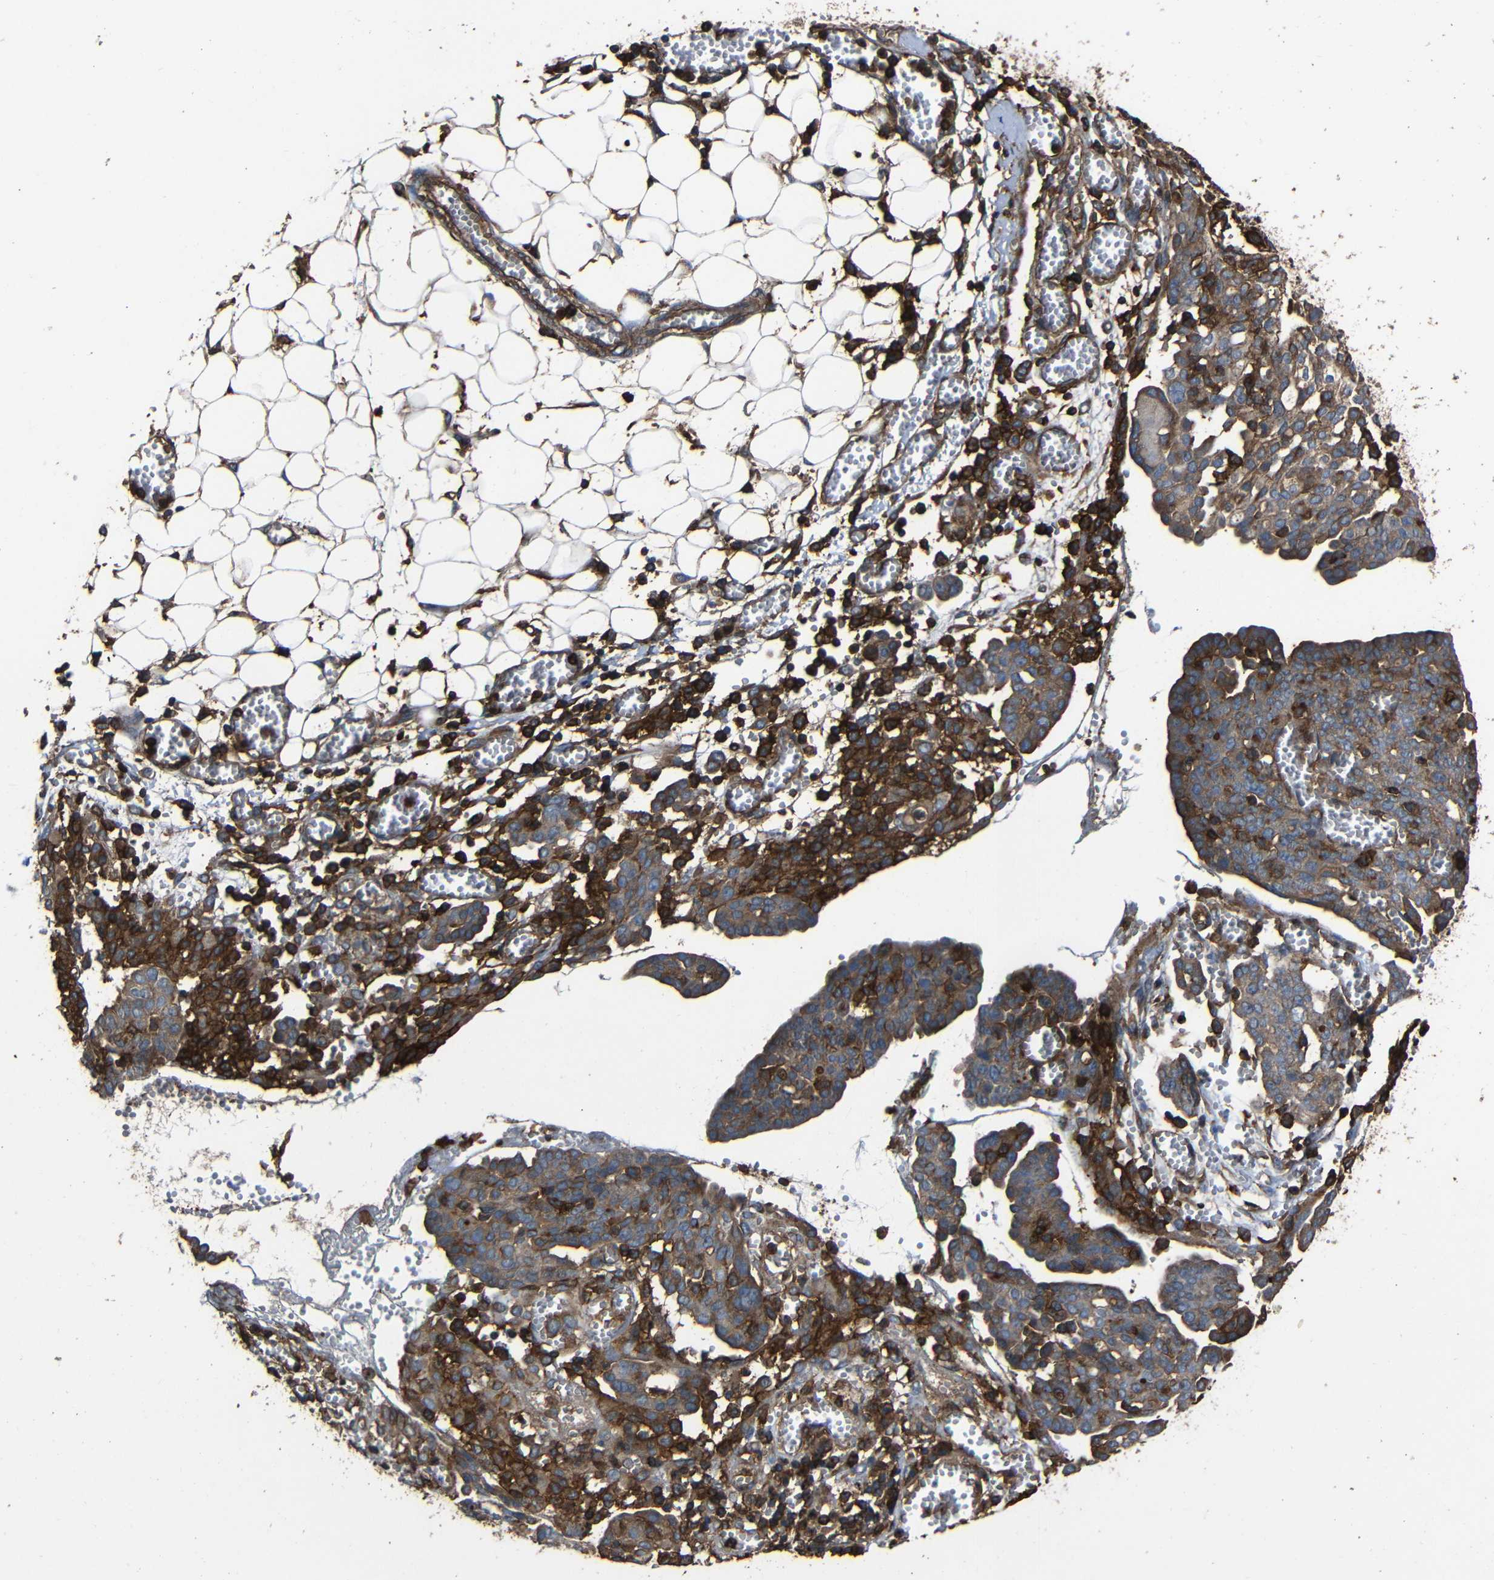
{"staining": {"intensity": "moderate", "quantity": "<25%", "location": "cytoplasmic/membranous"}, "tissue": "ovarian cancer", "cell_type": "Tumor cells", "image_type": "cancer", "snomed": [{"axis": "morphology", "description": "Cystadenocarcinoma, serous, NOS"}, {"axis": "topography", "description": "Soft tissue"}, {"axis": "topography", "description": "Ovary"}], "caption": "This photomicrograph displays ovarian cancer (serous cystadenocarcinoma) stained with immunohistochemistry (IHC) to label a protein in brown. The cytoplasmic/membranous of tumor cells show moderate positivity for the protein. Nuclei are counter-stained blue.", "gene": "ADGRE5", "patient": {"sex": "female", "age": 57}}